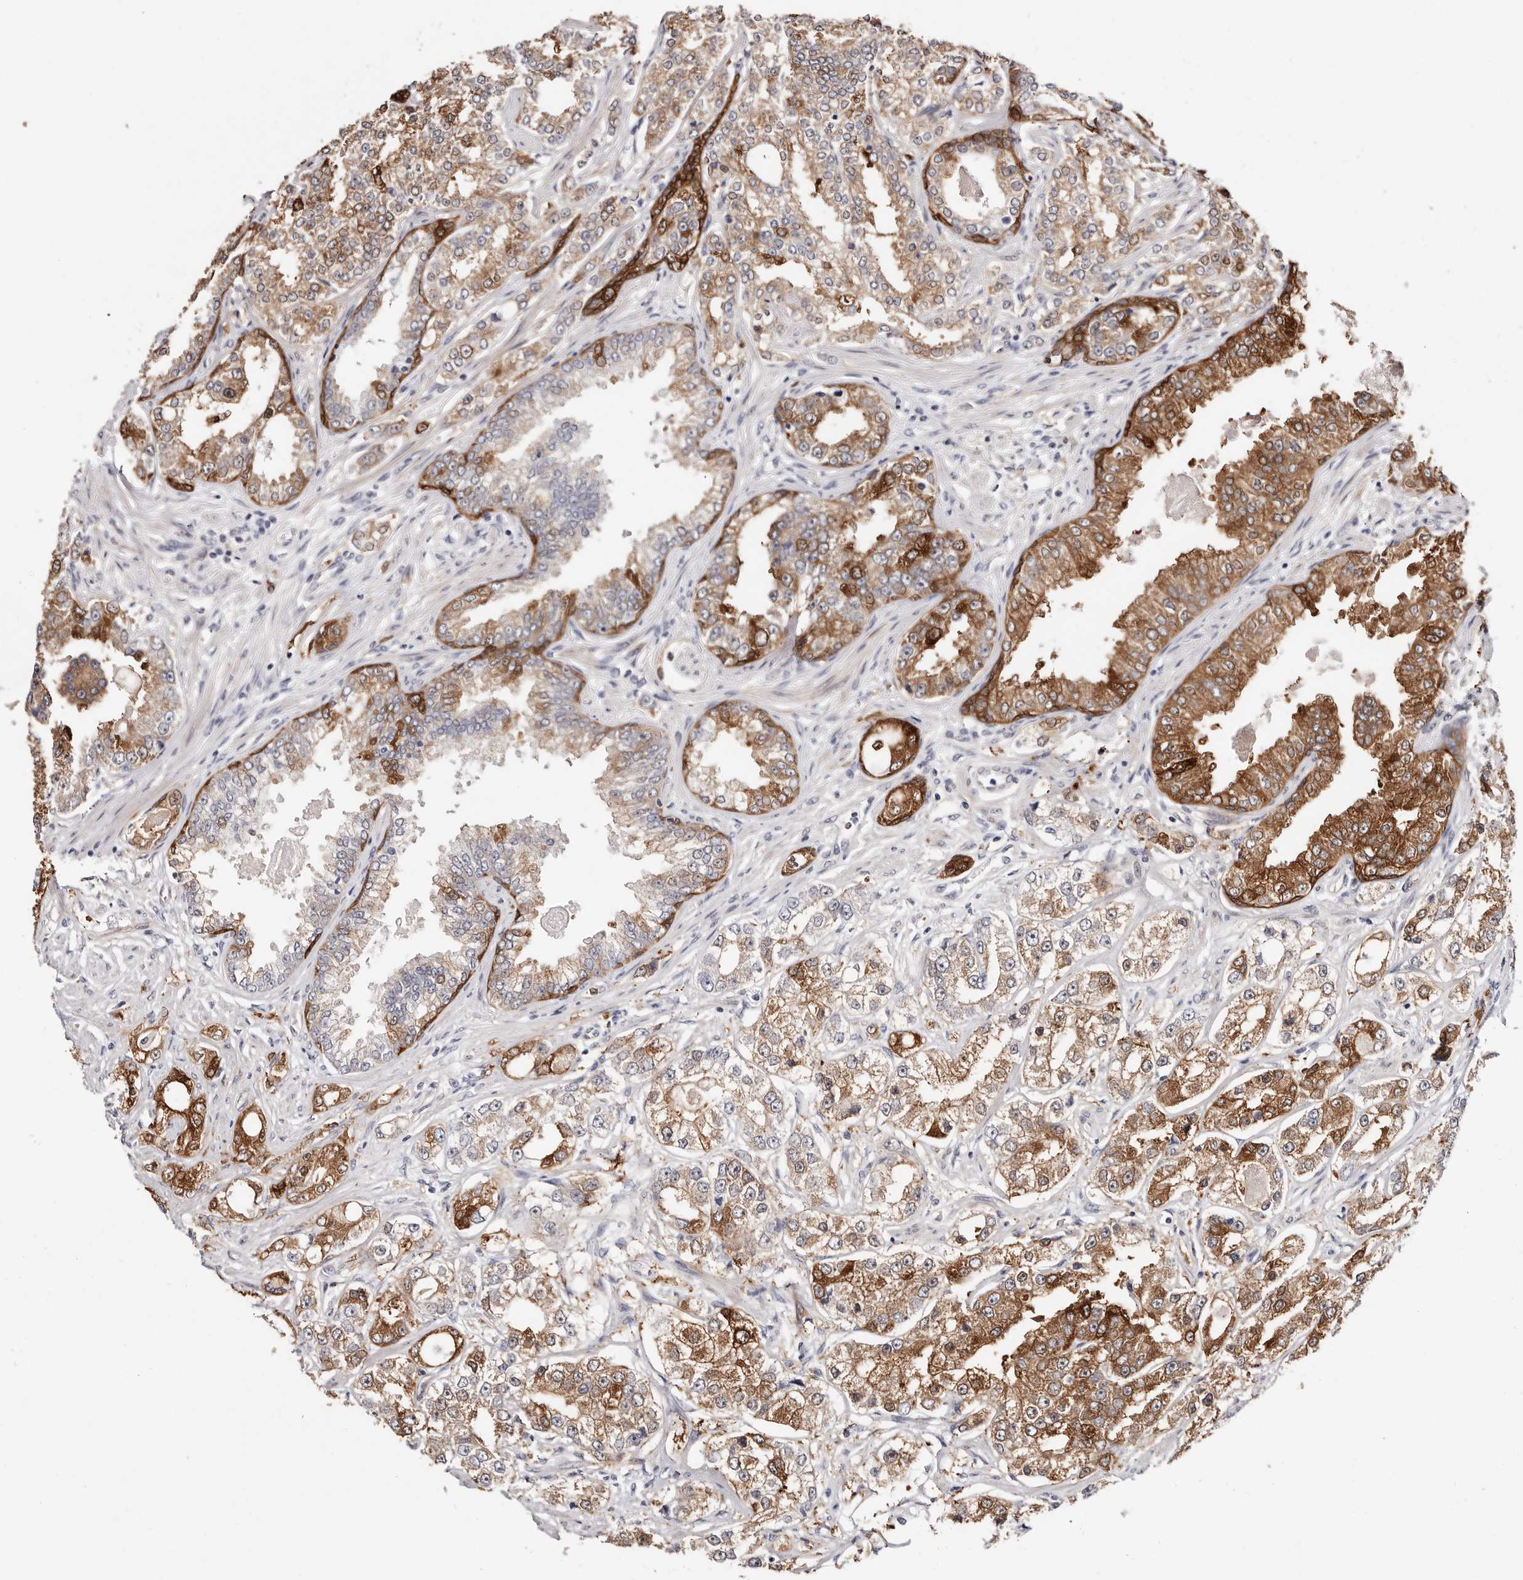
{"staining": {"intensity": "strong", "quantity": ">75%", "location": "cytoplasmic/membranous"}, "tissue": "prostate cancer", "cell_type": "Tumor cells", "image_type": "cancer", "snomed": [{"axis": "morphology", "description": "Normal tissue, NOS"}, {"axis": "morphology", "description": "Adenocarcinoma, High grade"}, {"axis": "topography", "description": "Prostate"}], "caption": "Prostate adenocarcinoma (high-grade) stained for a protein (brown) exhibits strong cytoplasmic/membranous positive staining in approximately >75% of tumor cells.", "gene": "GFOD1", "patient": {"sex": "male", "age": 83}}